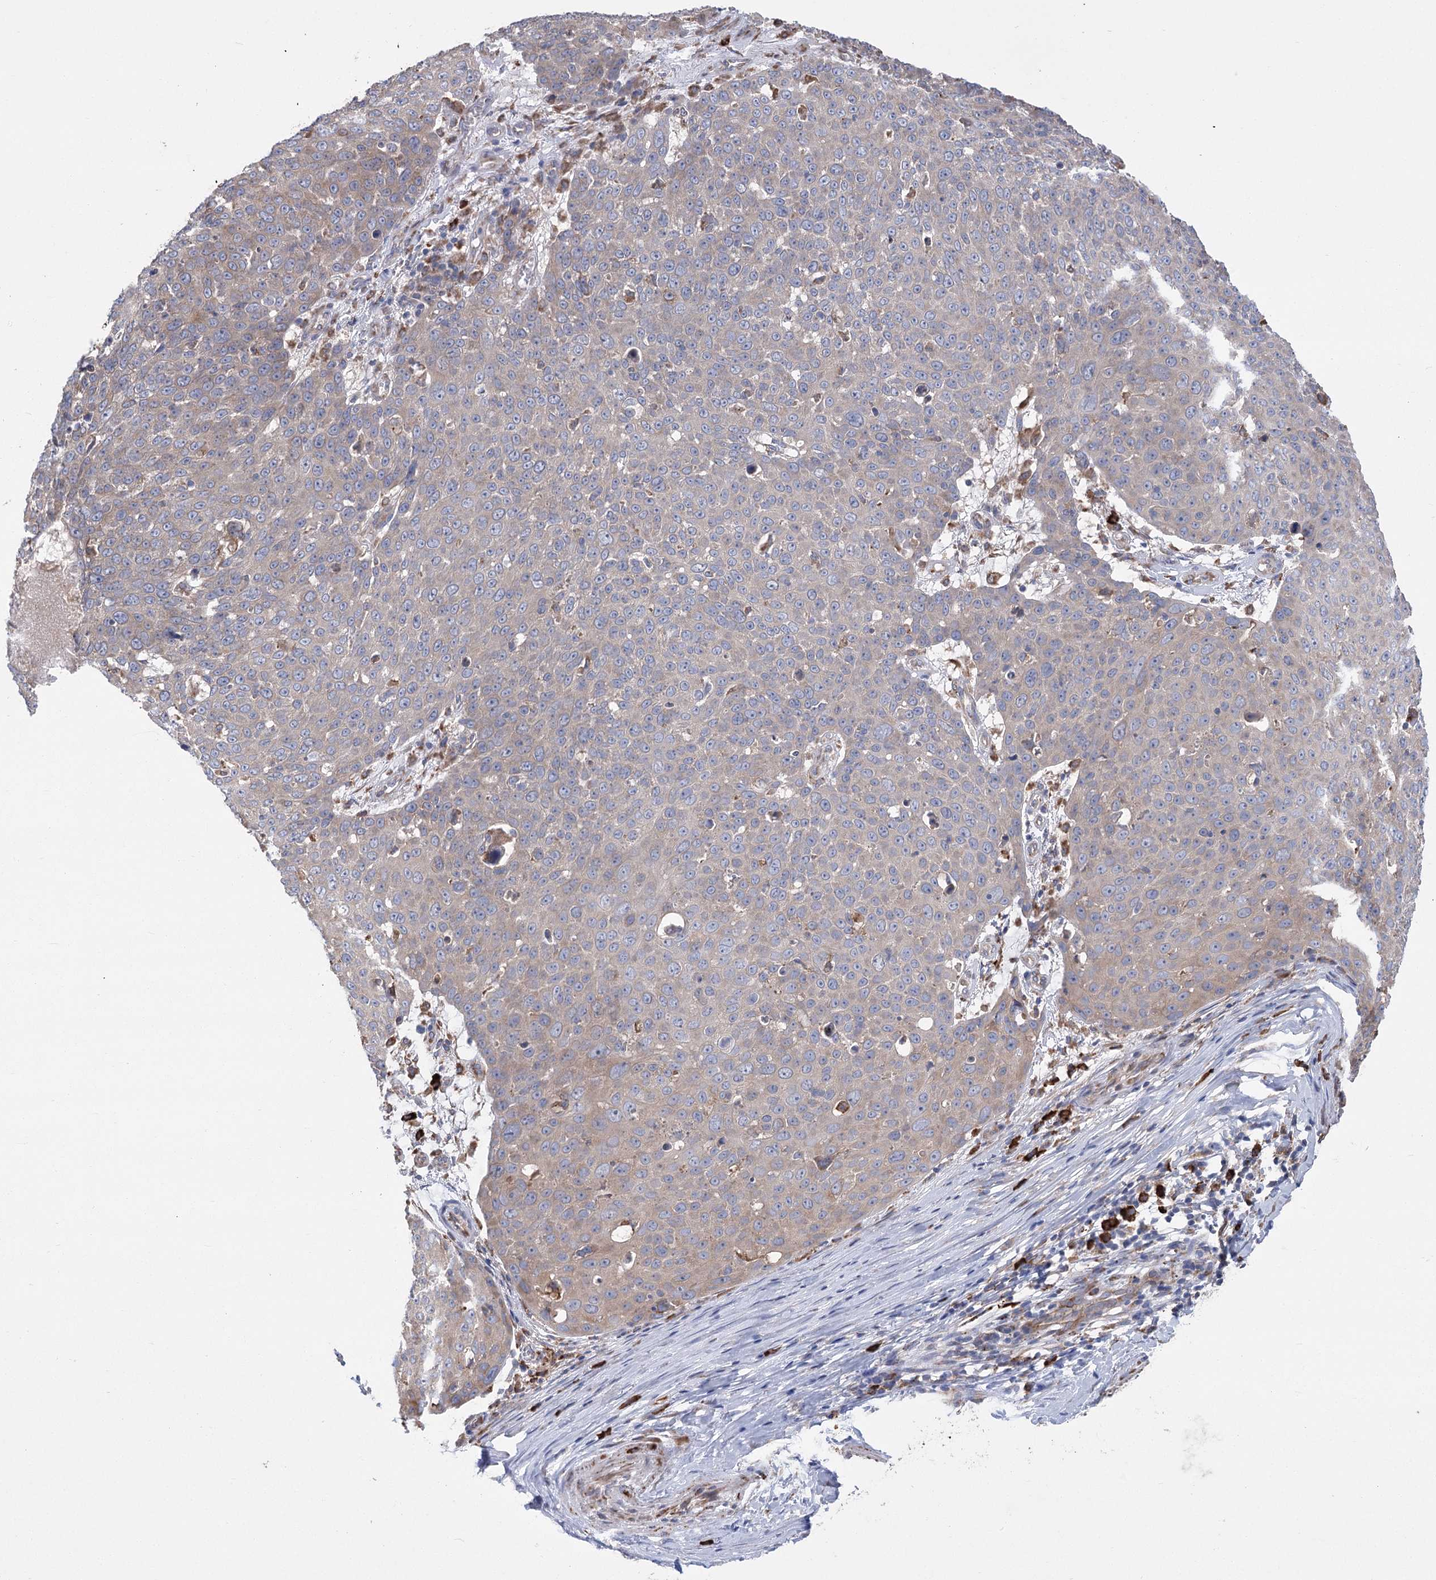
{"staining": {"intensity": "moderate", "quantity": "25%-75%", "location": "cytoplasmic/membranous"}, "tissue": "skin cancer", "cell_type": "Tumor cells", "image_type": "cancer", "snomed": [{"axis": "morphology", "description": "Squamous cell carcinoma, NOS"}, {"axis": "topography", "description": "Skin"}], "caption": "A medium amount of moderate cytoplasmic/membranous positivity is identified in about 25%-75% of tumor cells in squamous cell carcinoma (skin) tissue.", "gene": "METTL24", "patient": {"sex": "male", "age": 71}}